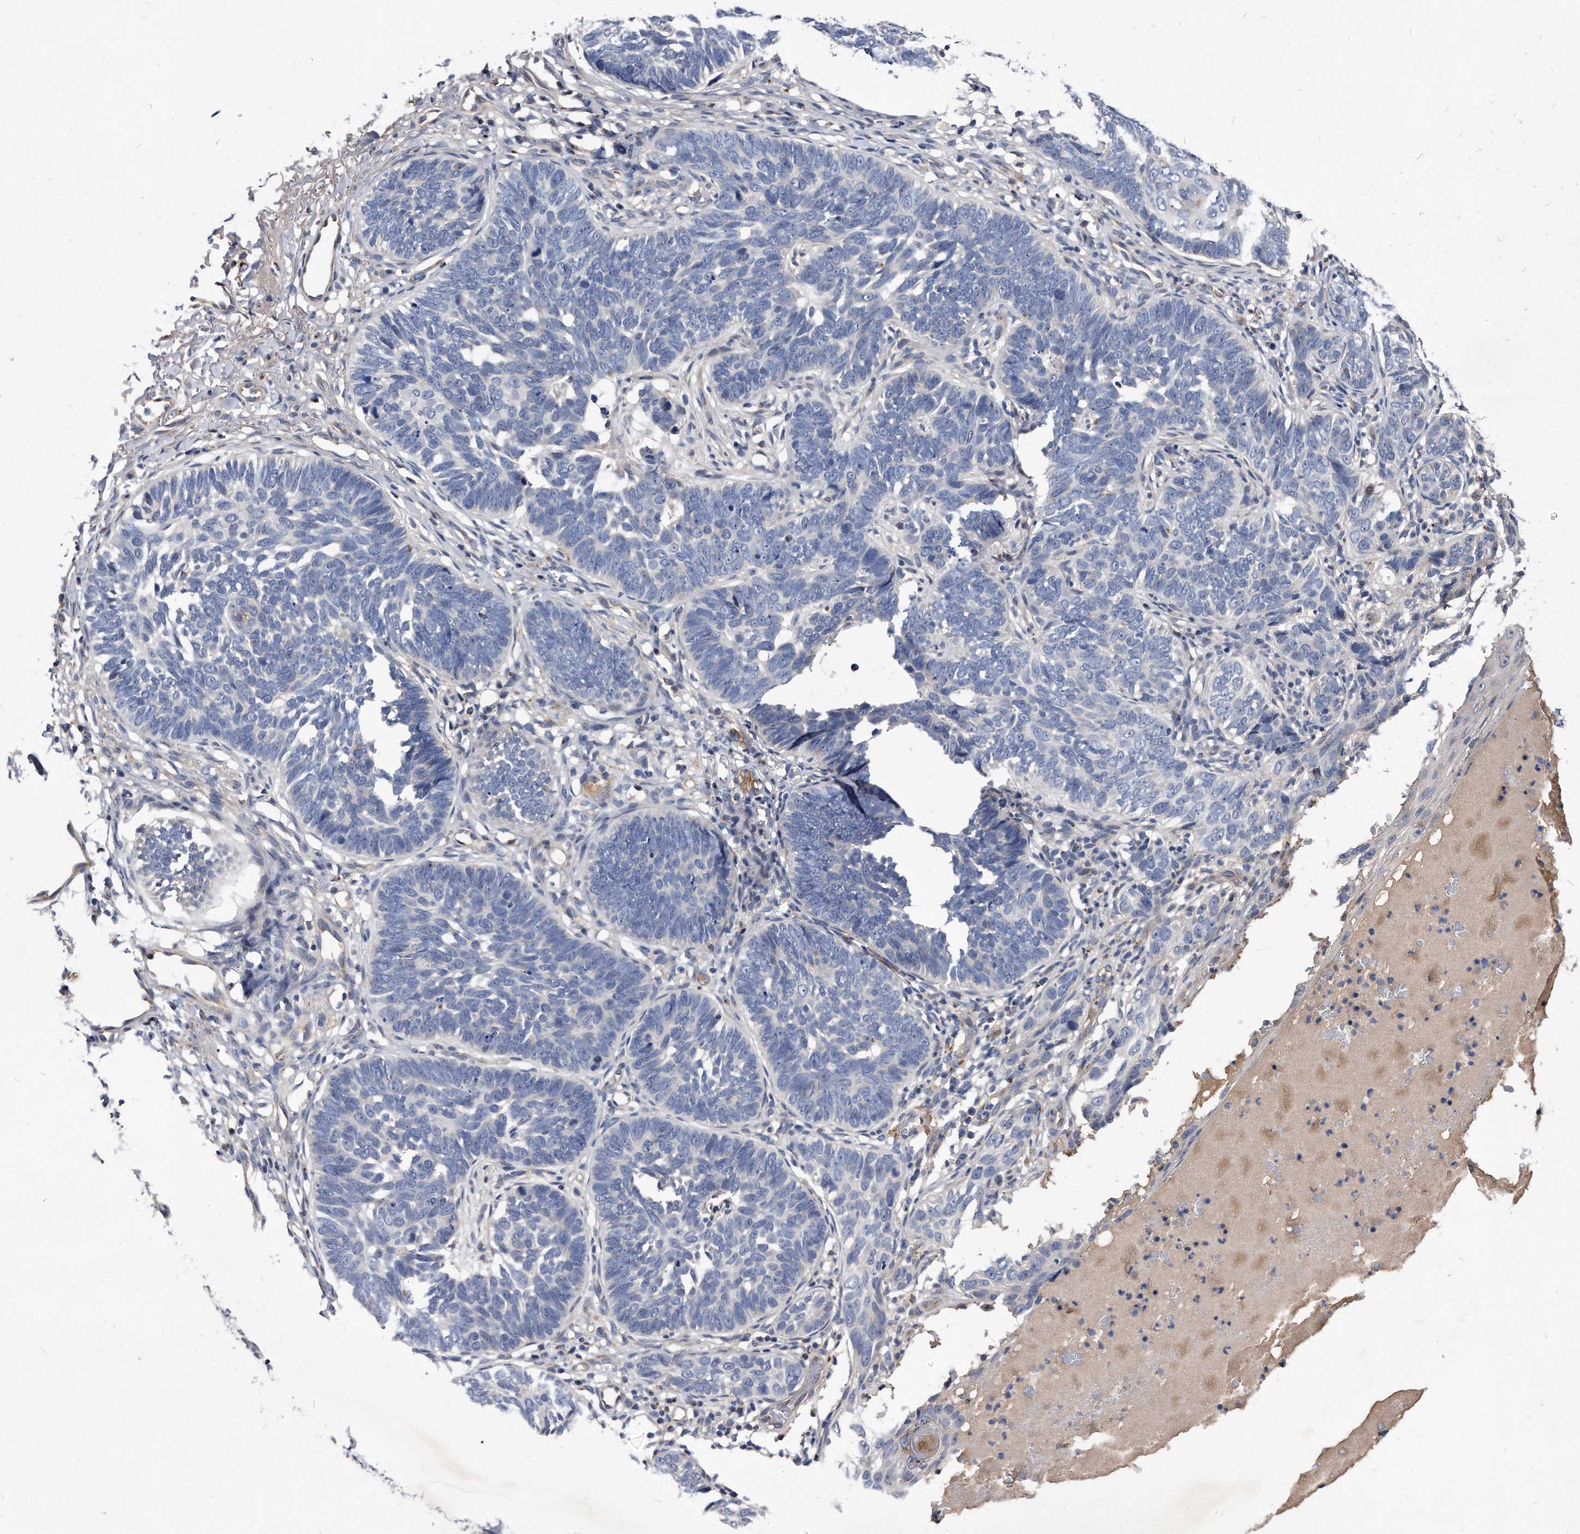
{"staining": {"intensity": "negative", "quantity": "none", "location": "none"}, "tissue": "skin cancer", "cell_type": "Tumor cells", "image_type": "cancer", "snomed": [{"axis": "morphology", "description": "Normal tissue, NOS"}, {"axis": "morphology", "description": "Basal cell carcinoma"}, {"axis": "topography", "description": "Skin"}], "caption": "This micrograph is of skin cancer stained with immunohistochemistry (IHC) to label a protein in brown with the nuclei are counter-stained blue. There is no staining in tumor cells. (DAB immunohistochemistry, high magnification).", "gene": "MGAT4A", "patient": {"sex": "male", "age": 77}}